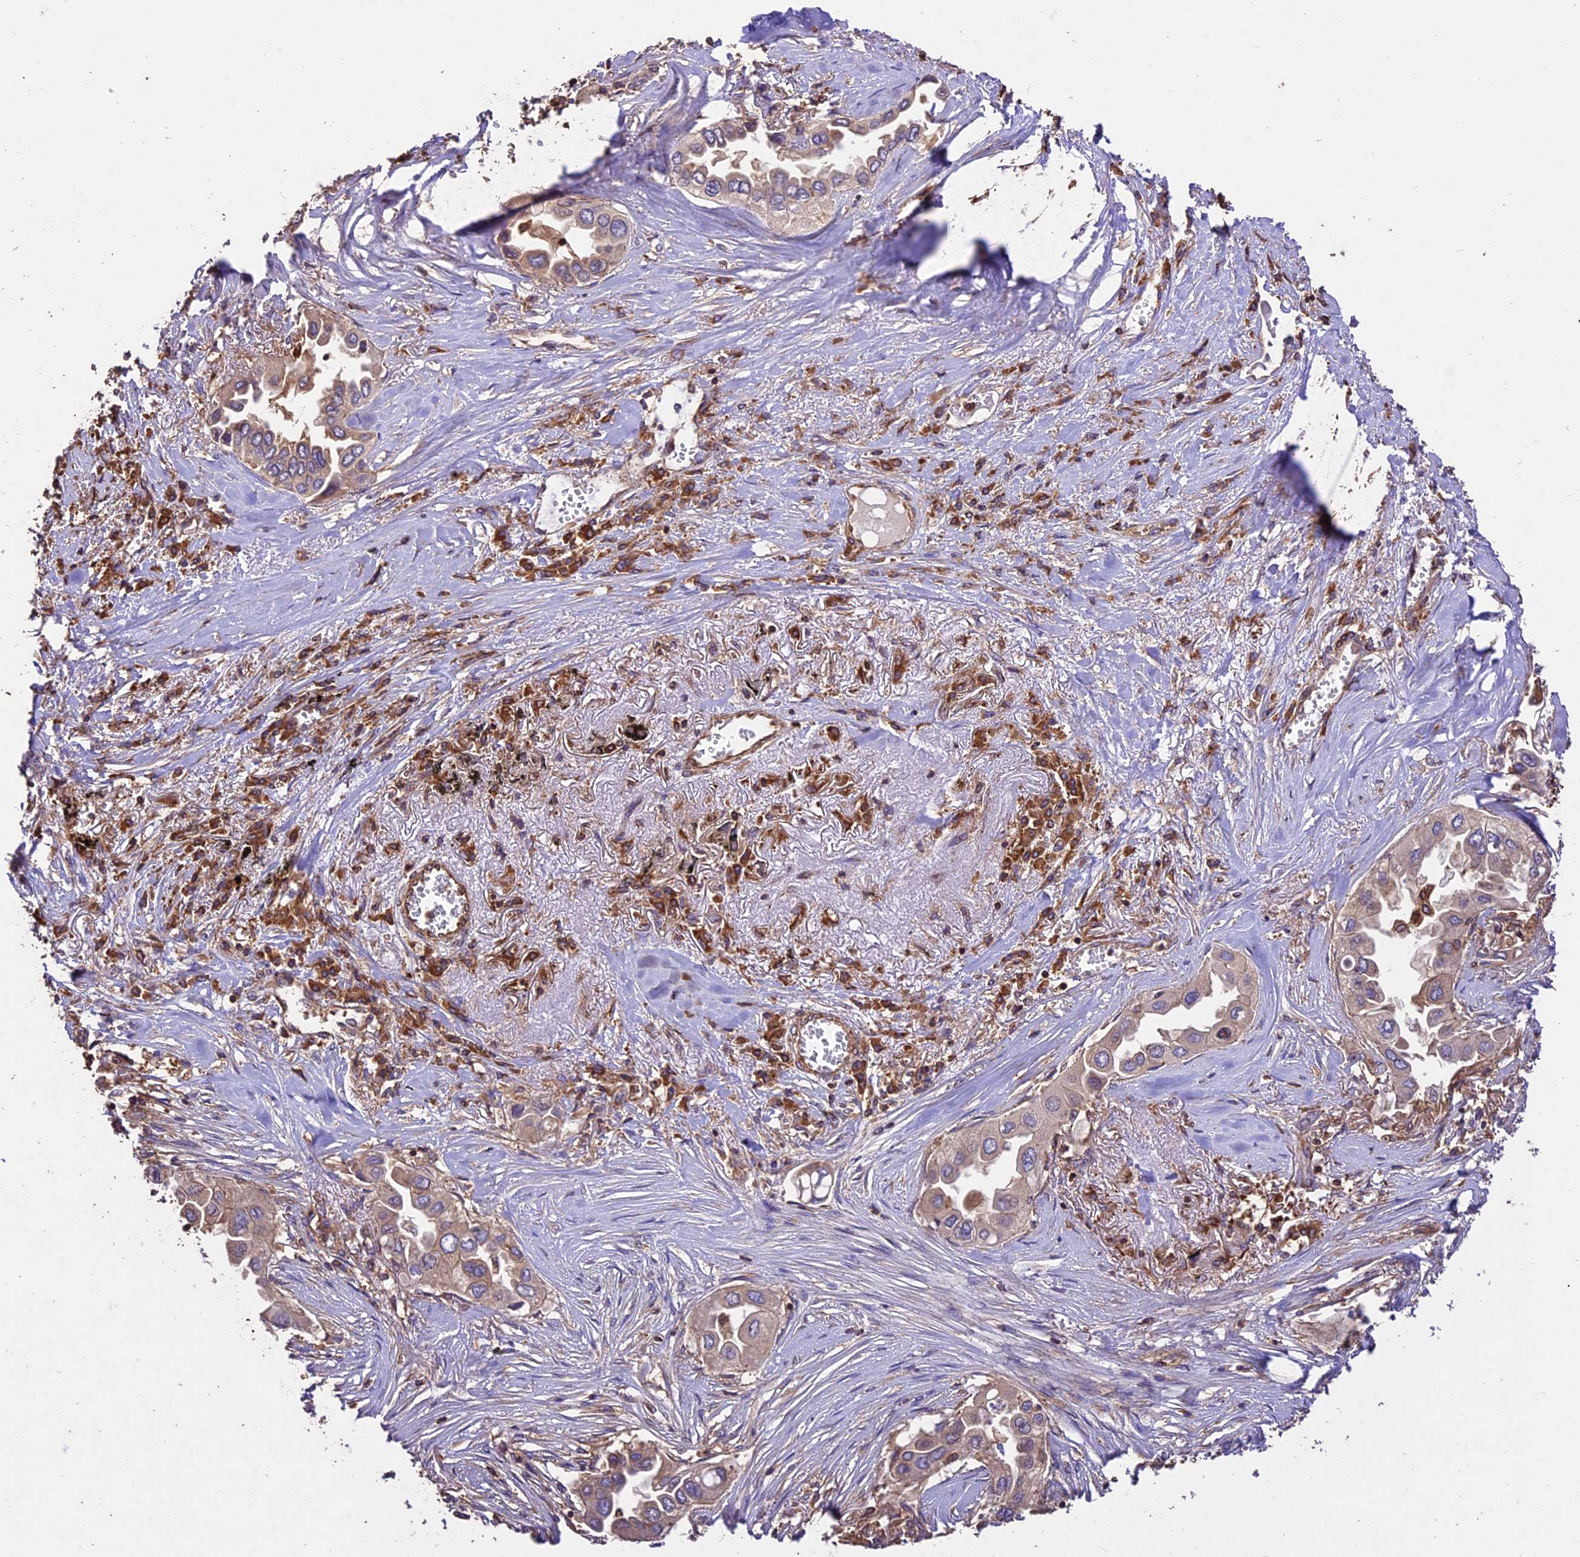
{"staining": {"intensity": "weak", "quantity": "<25%", "location": "cytoplasmic/membranous"}, "tissue": "lung cancer", "cell_type": "Tumor cells", "image_type": "cancer", "snomed": [{"axis": "morphology", "description": "Adenocarcinoma, NOS"}, {"axis": "topography", "description": "Lung"}], "caption": "There is no significant expression in tumor cells of lung cancer.", "gene": "KARS1", "patient": {"sex": "female", "age": 76}}